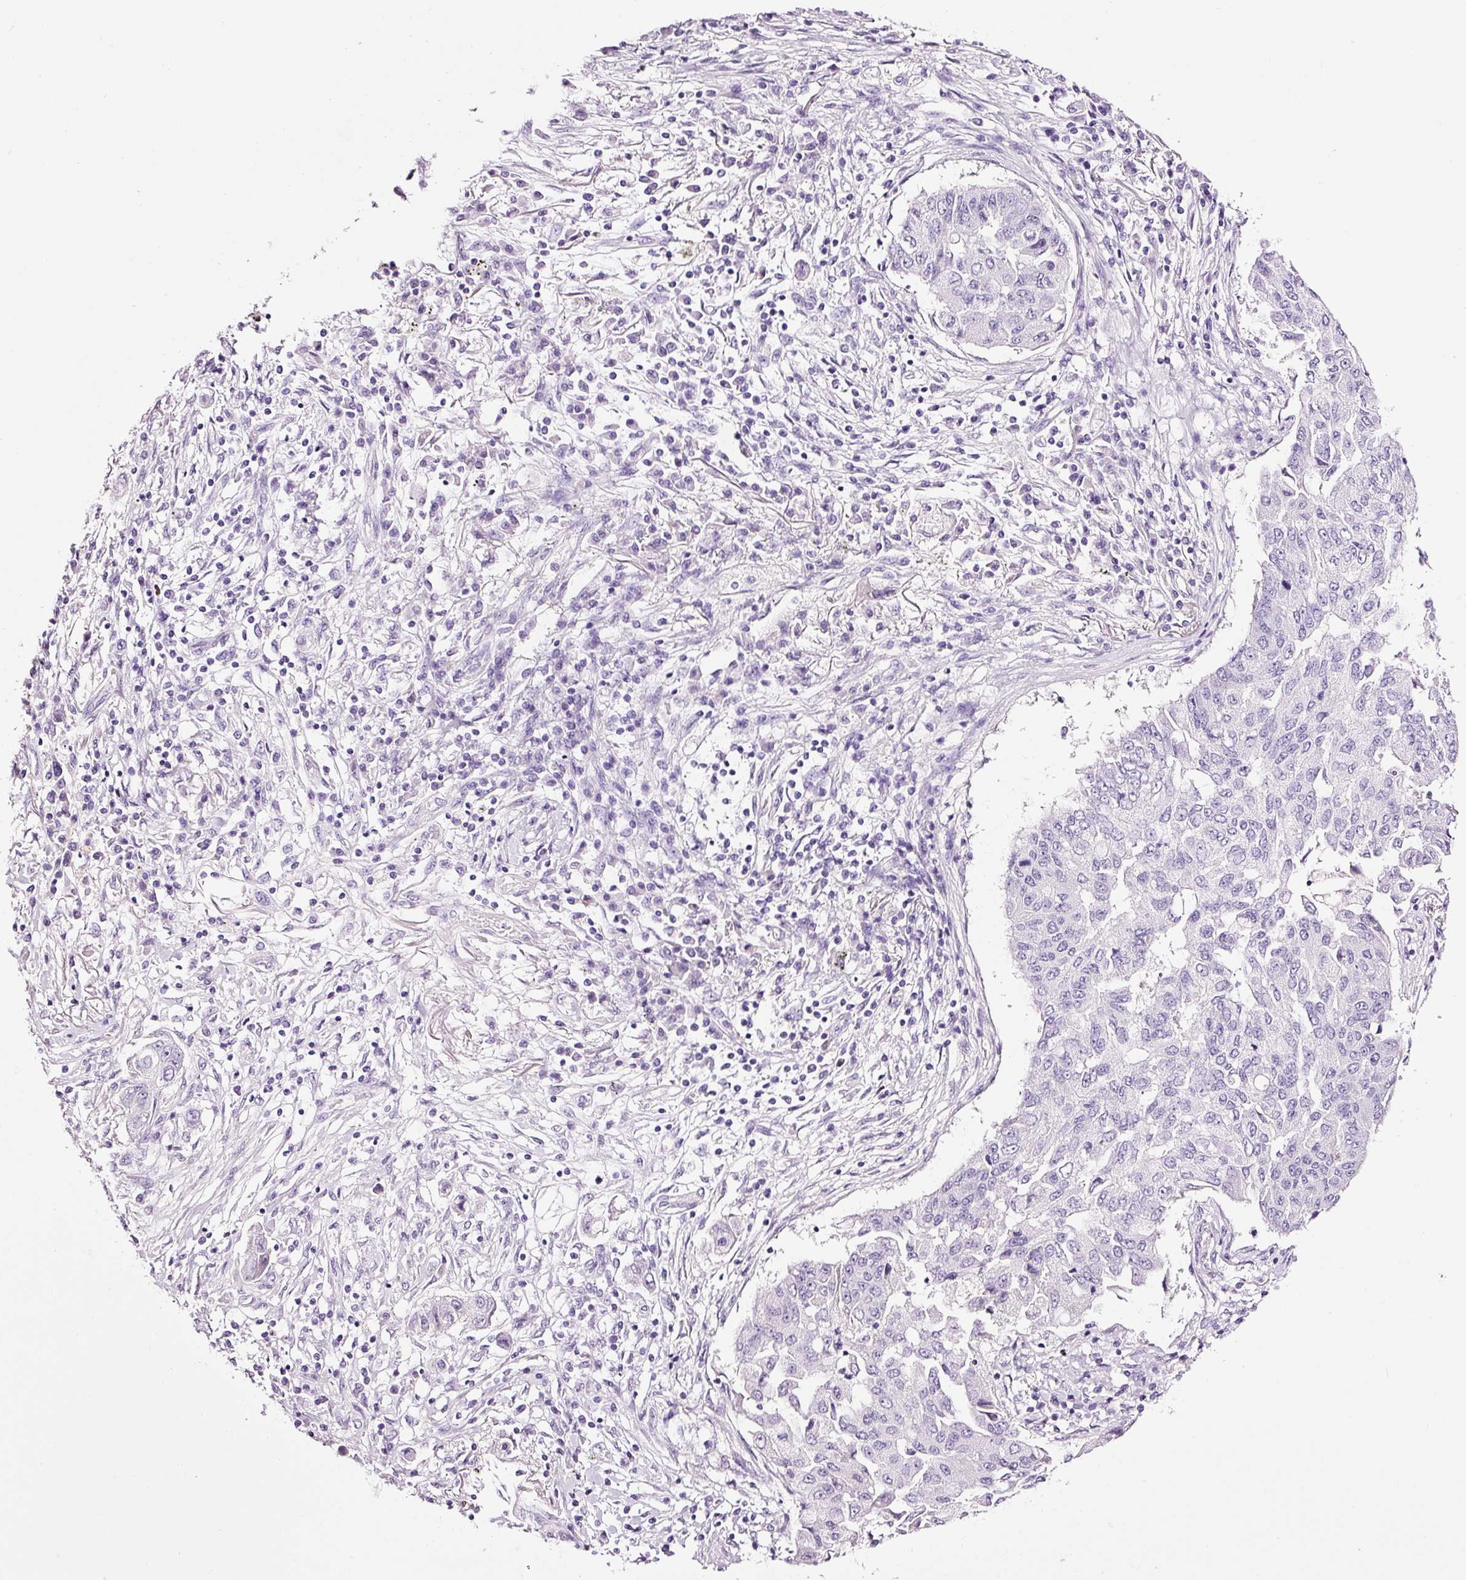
{"staining": {"intensity": "negative", "quantity": "none", "location": "none"}, "tissue": "lung cancer", "cell_type": "Tumor cells", "image_type": "cancer", "snomed": [{"axis": "morphology", "description": "Squamous cell carcinoma, NOS"}, {"axis": "topography", "description": "Lung"}], "caption": "There is no significant positivity in tumor cells of lung cancer. Nuclei are stained in blue.", "gene": "RTF2", "patient": {"sex": "male", "age": 74}}